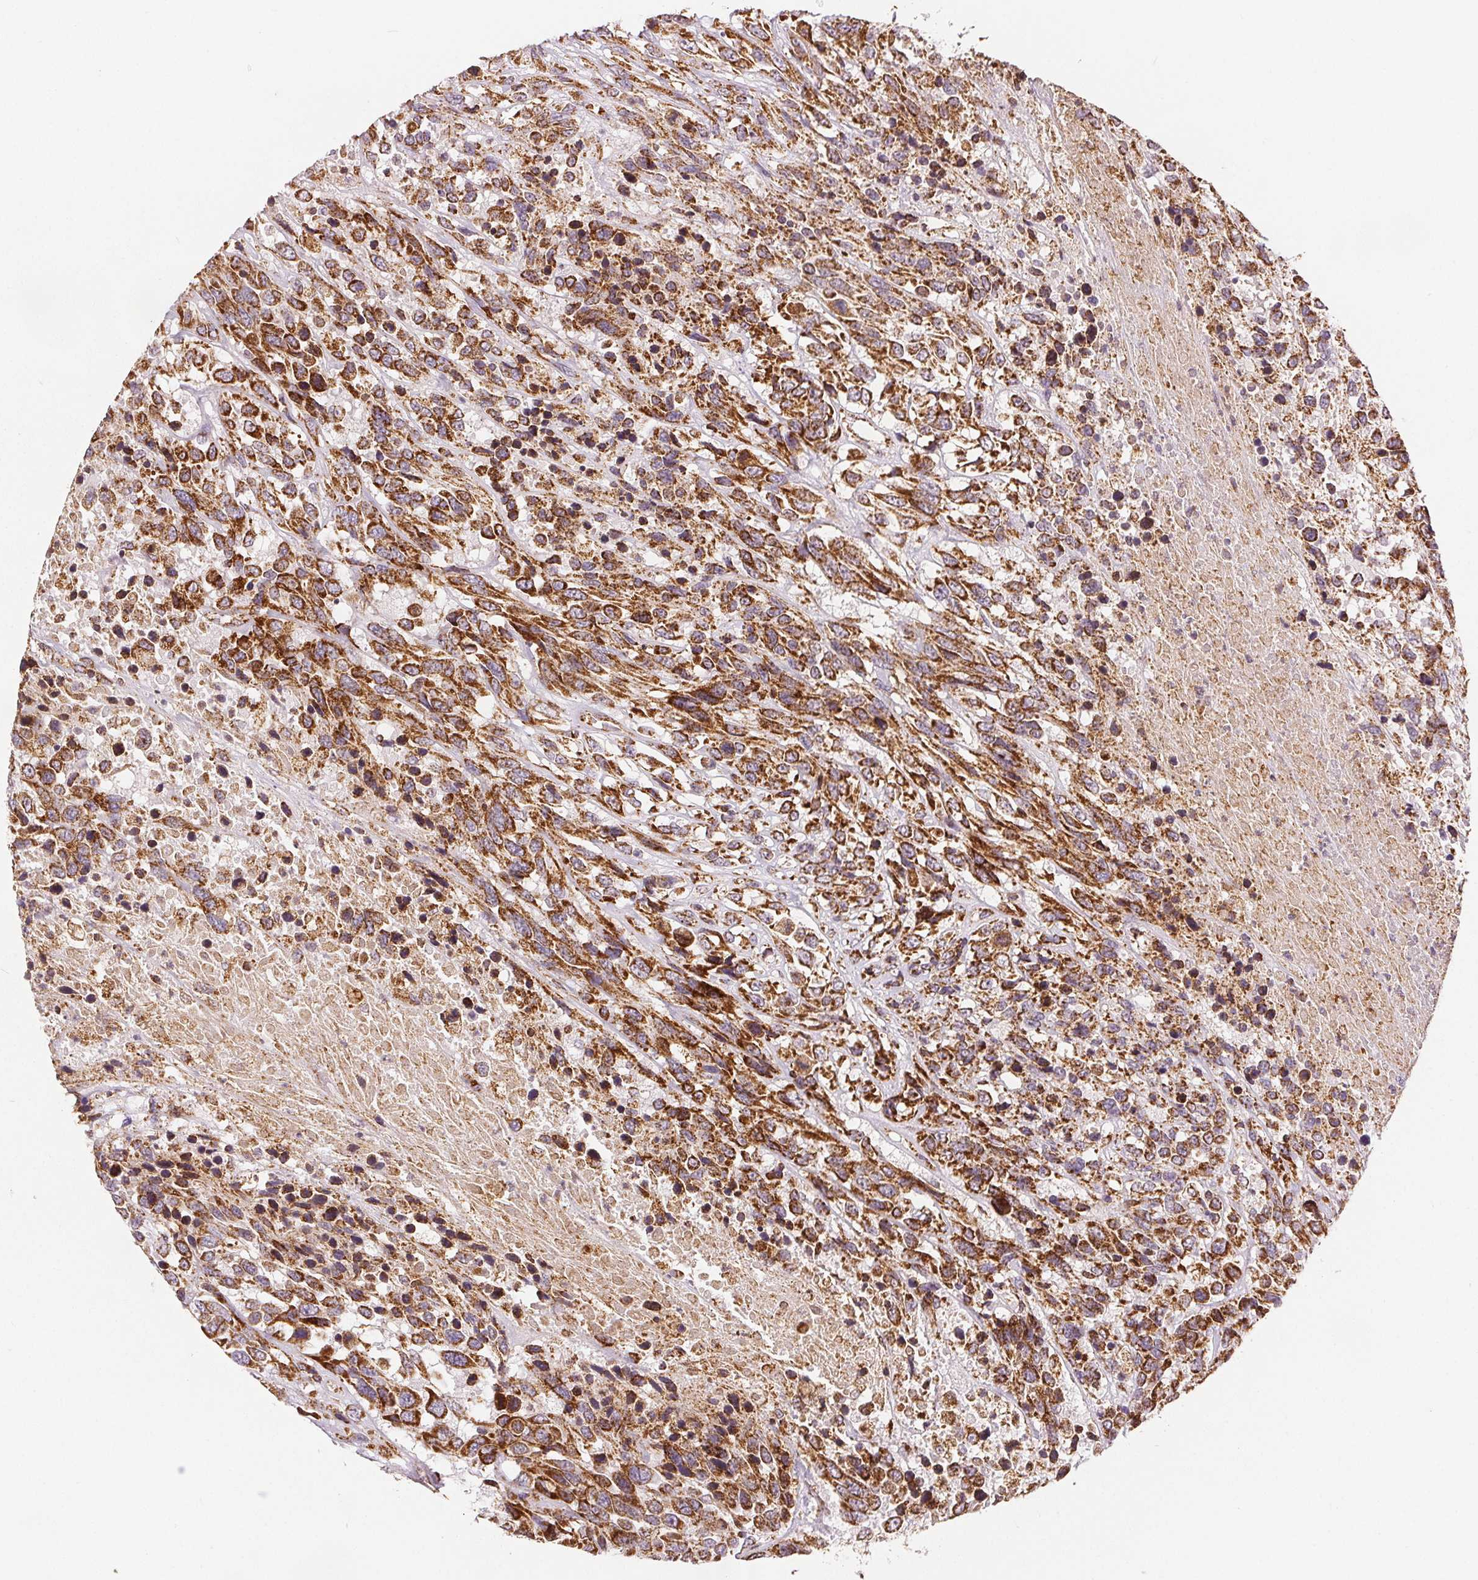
{"staining": {"intensity": "strong", "quantity": ">75%", "location": "cytoplasmic/membranous"}, "tissue": "urothelial cancer", "cell_type": "Tumor cells", "image_type": "cancer", "snomed": [{"axis": "morphology", "description": "Urothelial carcinoma, High grade"}, {"axis": "topography", "description": "Urinary bladder"}], "caption": "A high amount of strong cytoplasmic/membranous expression is seen in approximately >75% of tumor cells in high-grade urothelial carcinoma tissue.", "gene": "SDHB", "patient": {"sex": "female", "age": 70}}